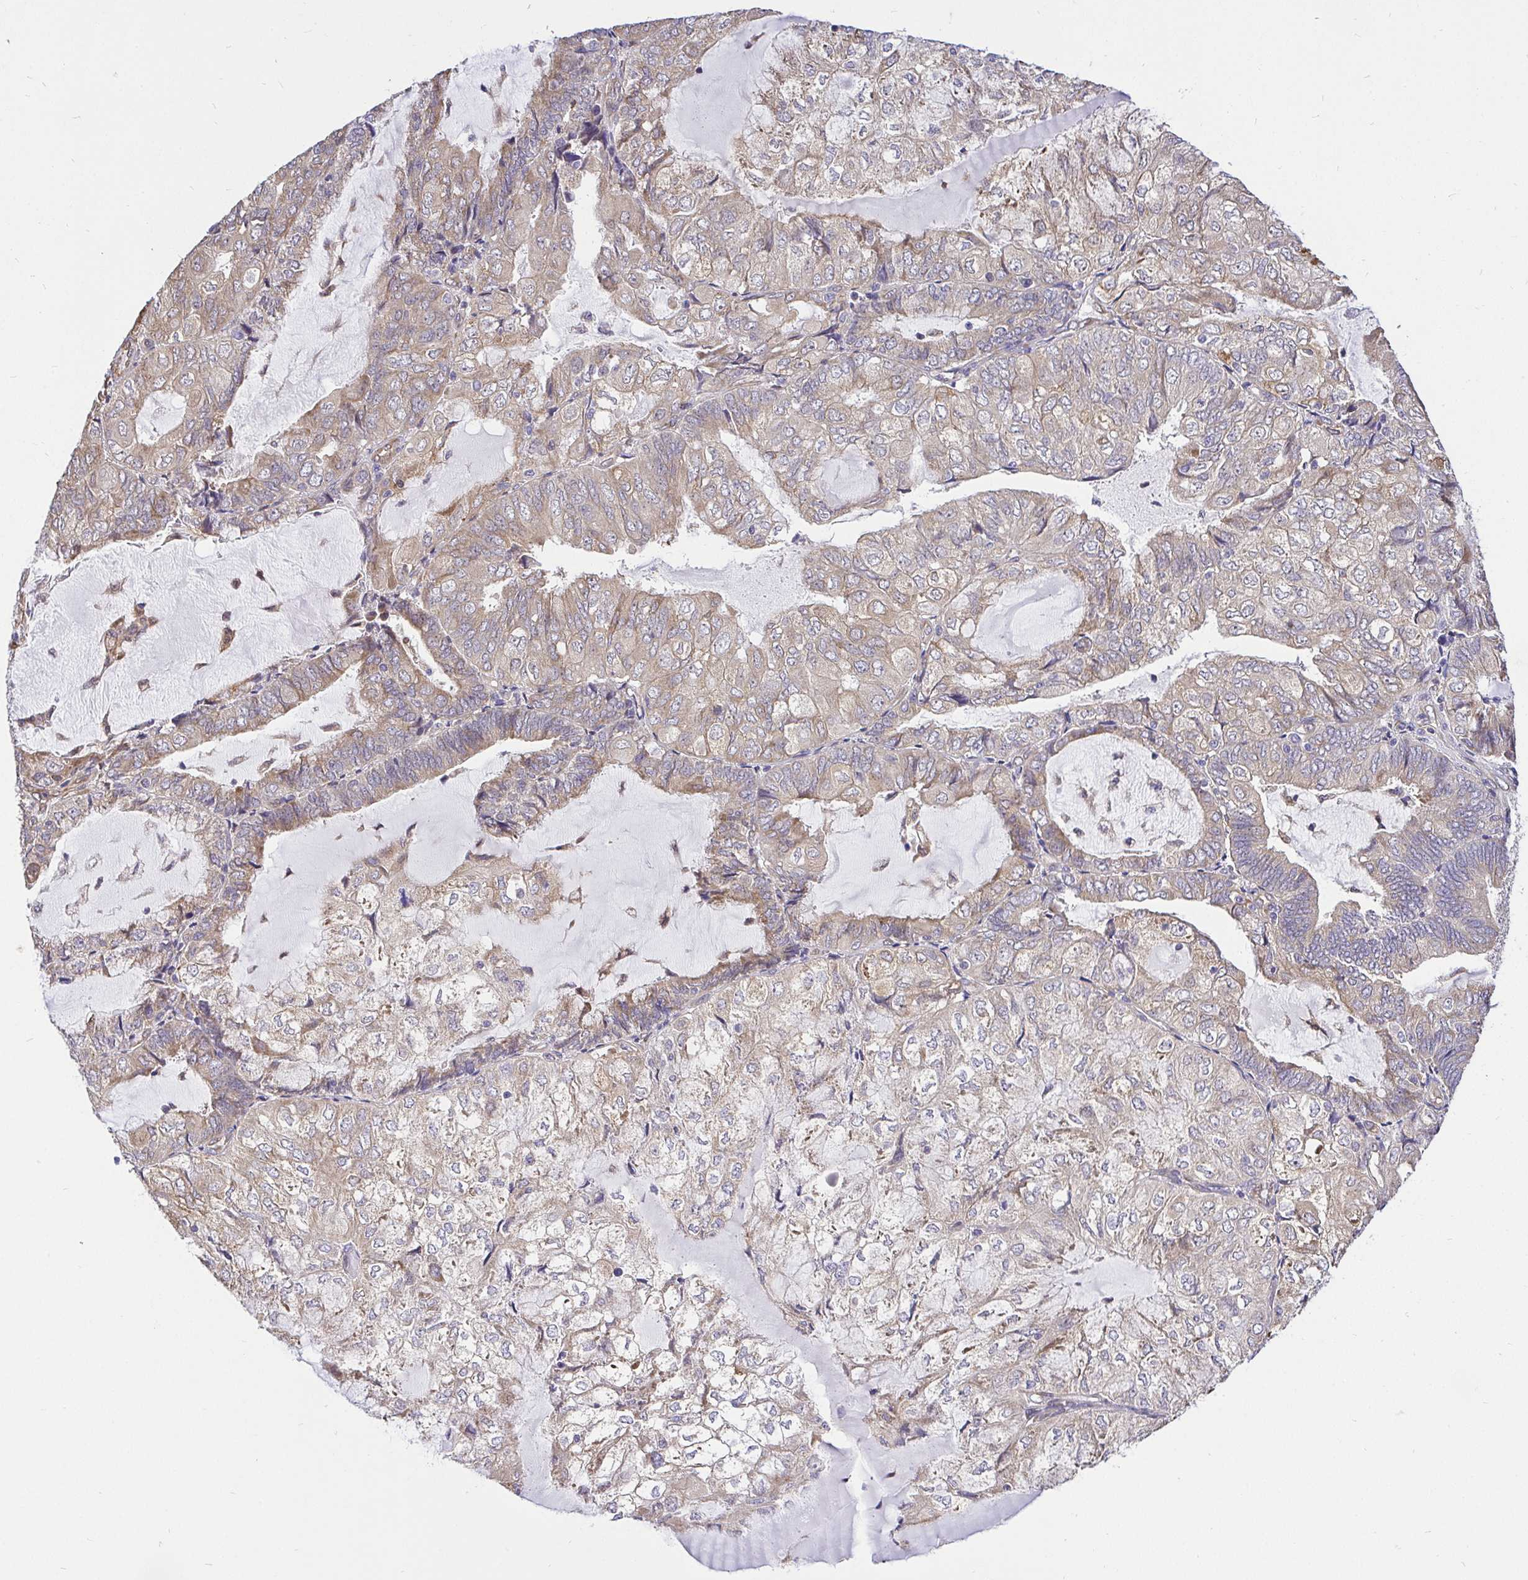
{"staining": {"intensity": "weak", "quantity": "25%-75%", "location": "cytoplasmic/membranous"}, "tissue": "endometrial cancer", "cell_type": "Tumor cells", "image_type": "cancer", "snomed": [{"axis": "morphology", "description": "Adenocarcinoma, NOS"}, {"axis": "topography", "description": "Endometrium"}], "caption": "Immunohistochemical staining of endometrial cancer (adenocarcinoma) shows low levels of weak cytoplasmic/membranous protein staining in about 25%-75% of tumor cells. (DAB (3,3'-diaminobenzidine) = brown stain, brightfield microscopy at high magnification).", "gene": "CCDC122", "patient": {"sex": "female", "age": 81}}